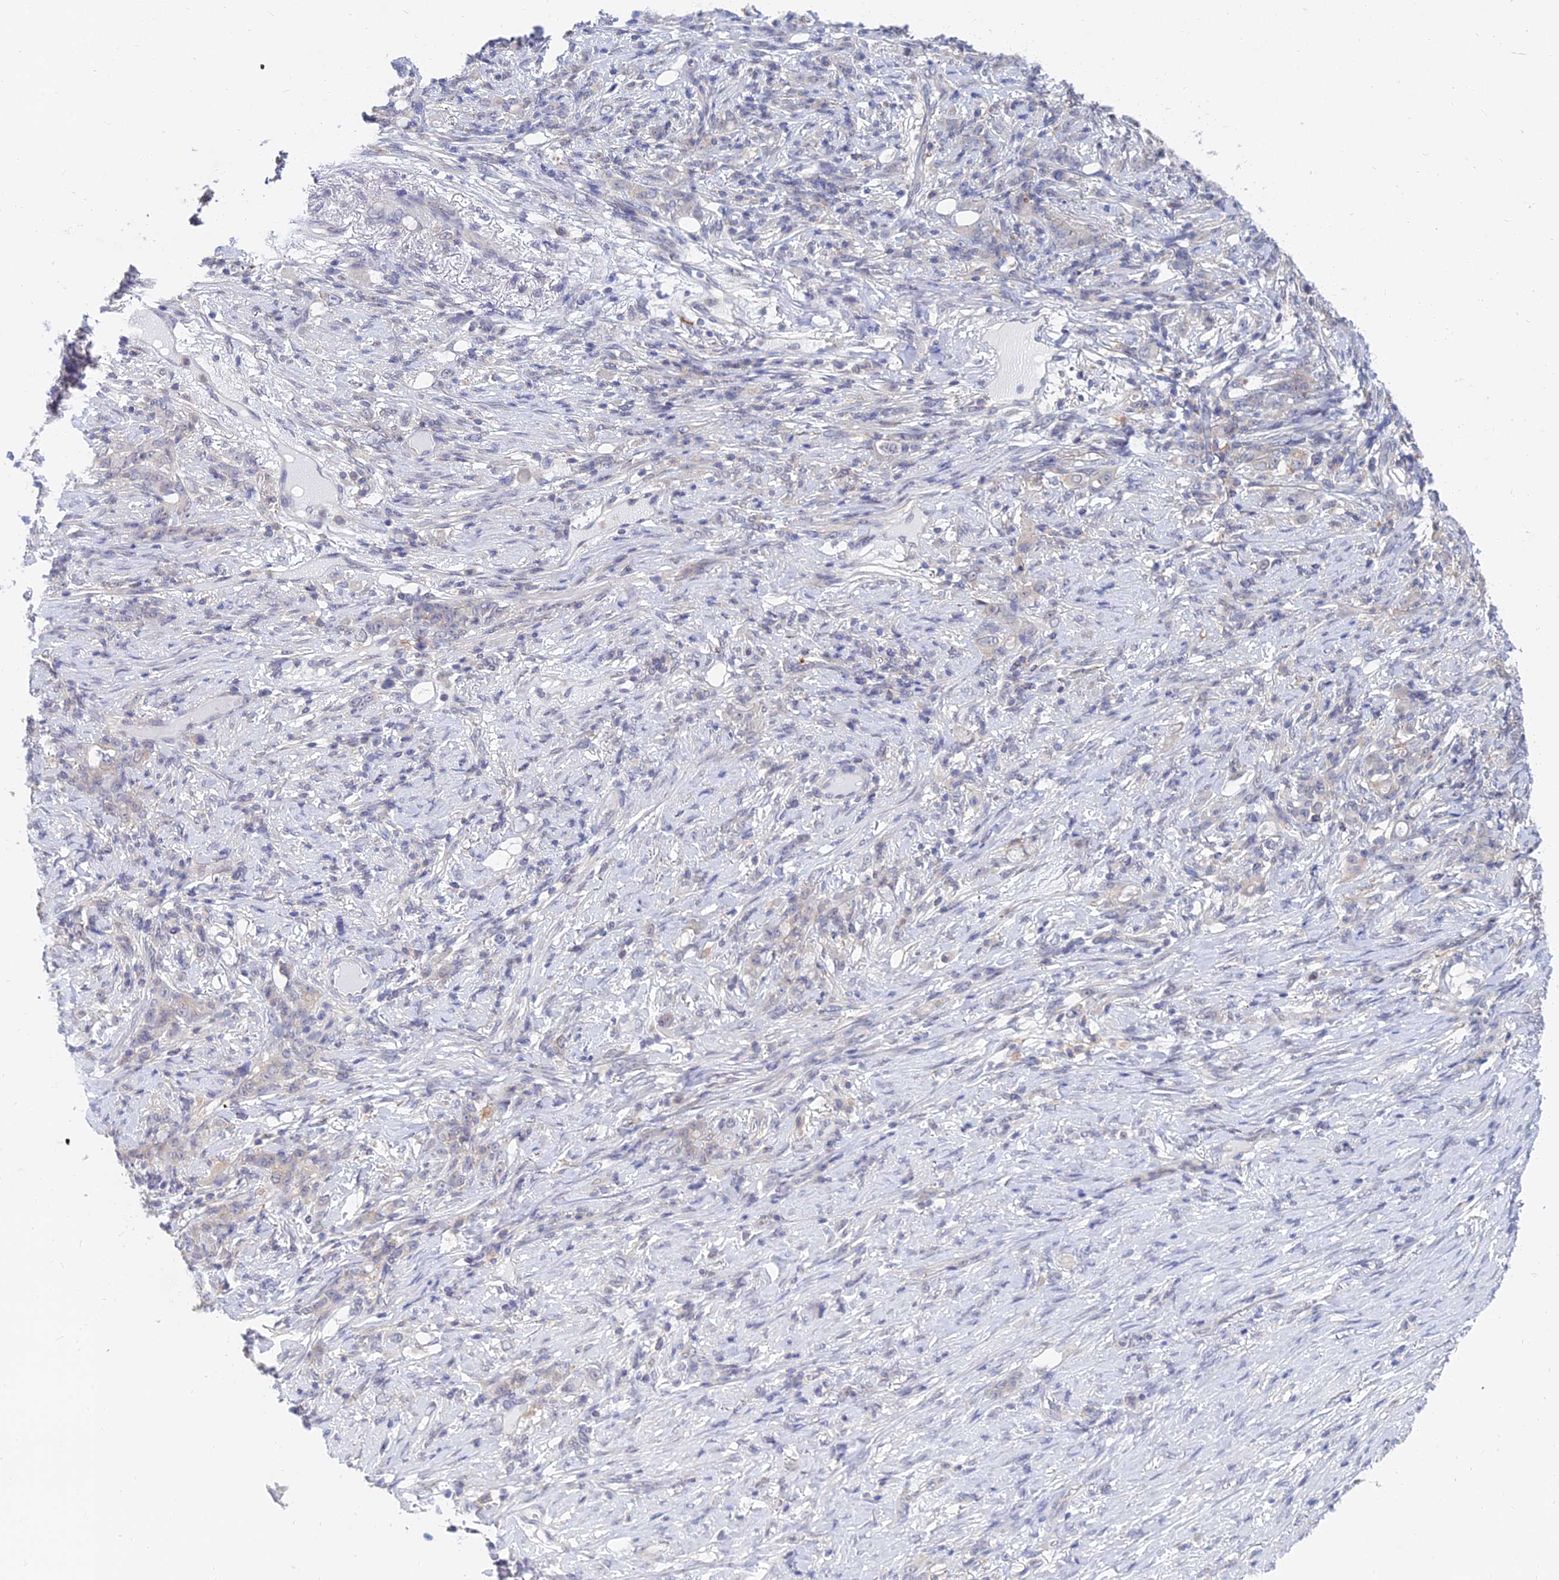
{"staining": {"intensity": "negative", "quantity": "none", "location": "none"}, "tissue": "stomach cancer", "cell_type": "Tumor cells", "image_type": "cancer", "snomed": [{"axis": "morphology", "description": "Adenocarcinoma, NOS"}, {"axis": "topography", "description": "Stomach"}], "caption": "Tumor cells are negative for protein expression in human stomach cancer. Nuclei are stained in blue.", "gene": "B3GALT4", "patient": {"sex": "female", "age": 79}}